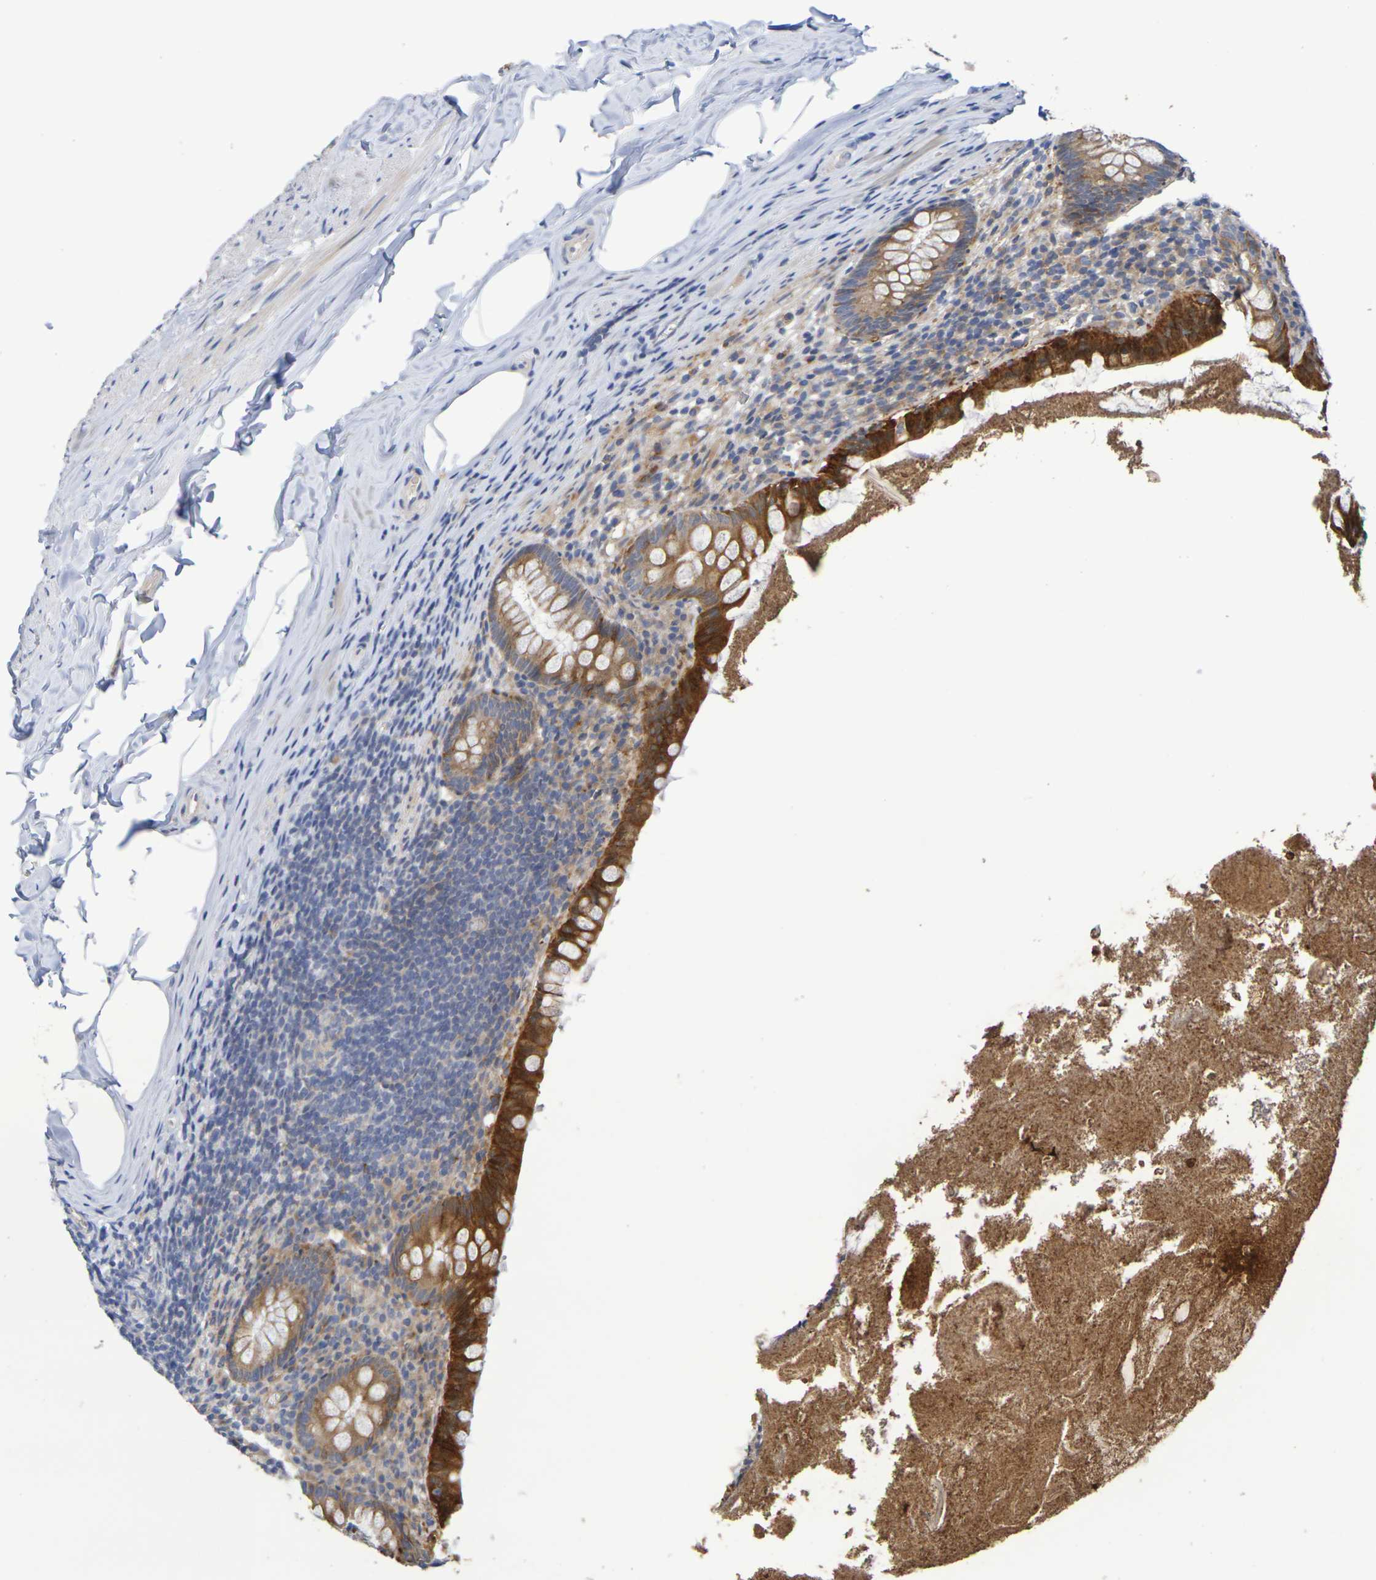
{"staining": {"intensity": "strong", "quantity": ">75%", "location": "cytoplasmic/membranous"}, "tissue": "appendix", "cell_type": "Glandular cells", "image_type": "normal", "snomed": [{"axis": "morphology", "description": "Normal tissue, NOS"}, {"axis": "topography", "description": "Appendix"}], "caption": "Immunohistochemical staining of normal human appendix shows >75% levels of strong cytoplasmic/membranous protein expression in approximately >75% of glandular cells.", "gene": "SDC4", "patient": {"sex": "male", "age": 52}}